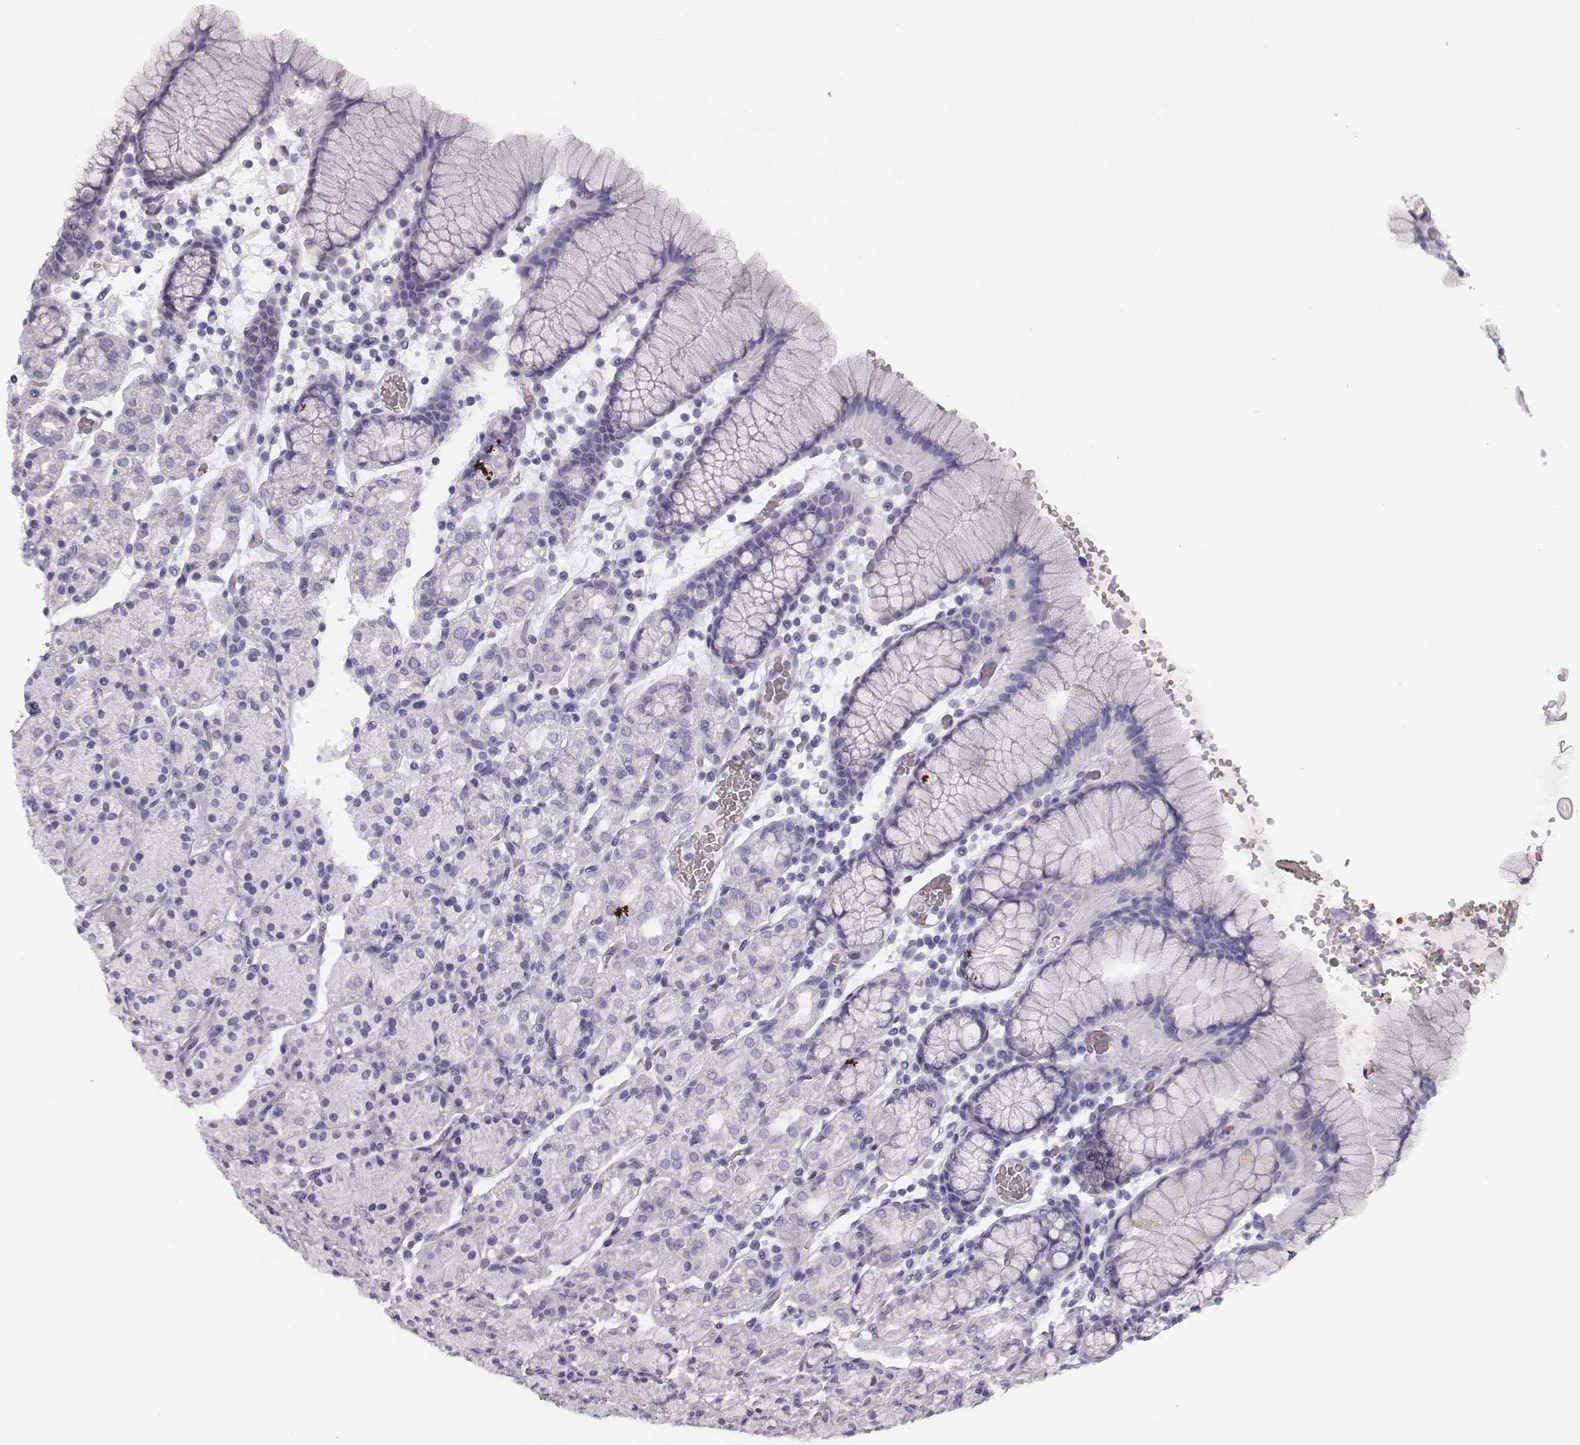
{"staining": {"intensity": "negative", "quantity": "none", "location": "none"}, "tissue": "stomach", "cell_type": "Glandular cells", "image_type": "normal", "snomed": [{"axis": "morphology", "description": "Normal tissue, NOS"}, {"axis": "topography", "description": "Stomach, upper"}, {"axis": "topography", "description": "Stomach"}], "caption": "Immunohistochemical staining of unremarkable stomach displays no significant positivity in glandular cells.", "gene": "HBZ", "patient": {"sex": "male", "age": 62}}